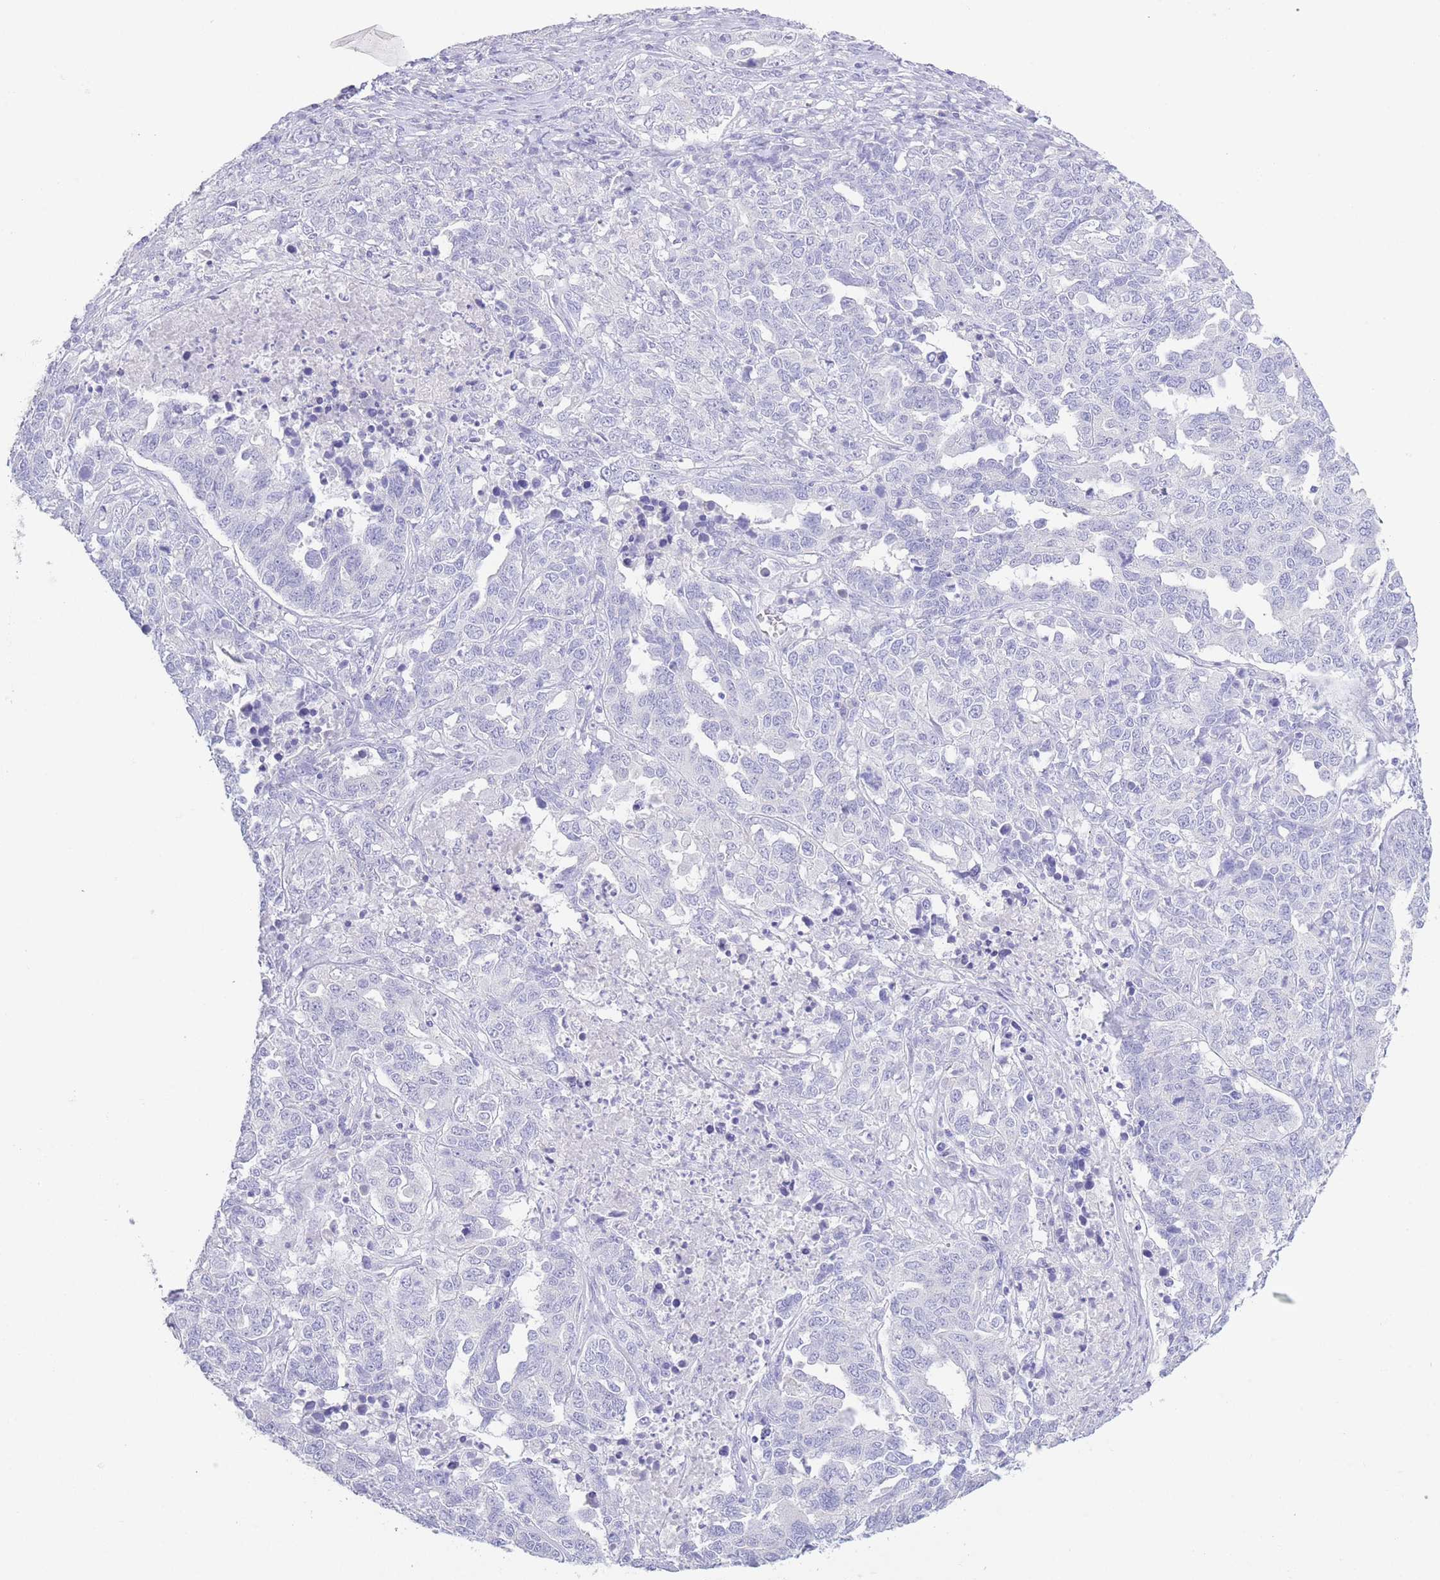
{"staining": {"intensity": "negative", "quantity": "none", "location": "none"}, "tissue": "ovarian cancer", "cell_type": "Tumor cells", "image_type": "cancer", "snomed": [{"axis": "morphology", "description": "Carcinoma, endometroid"}, {"axis": "topography", "description": "Ovary"}], "caption": "Tumor cells show no significant protein positivity in ovarian cancer (endometroid carcinoma).", "gene": "PKLR", "patient": {"sex": "female", "age": 62}}